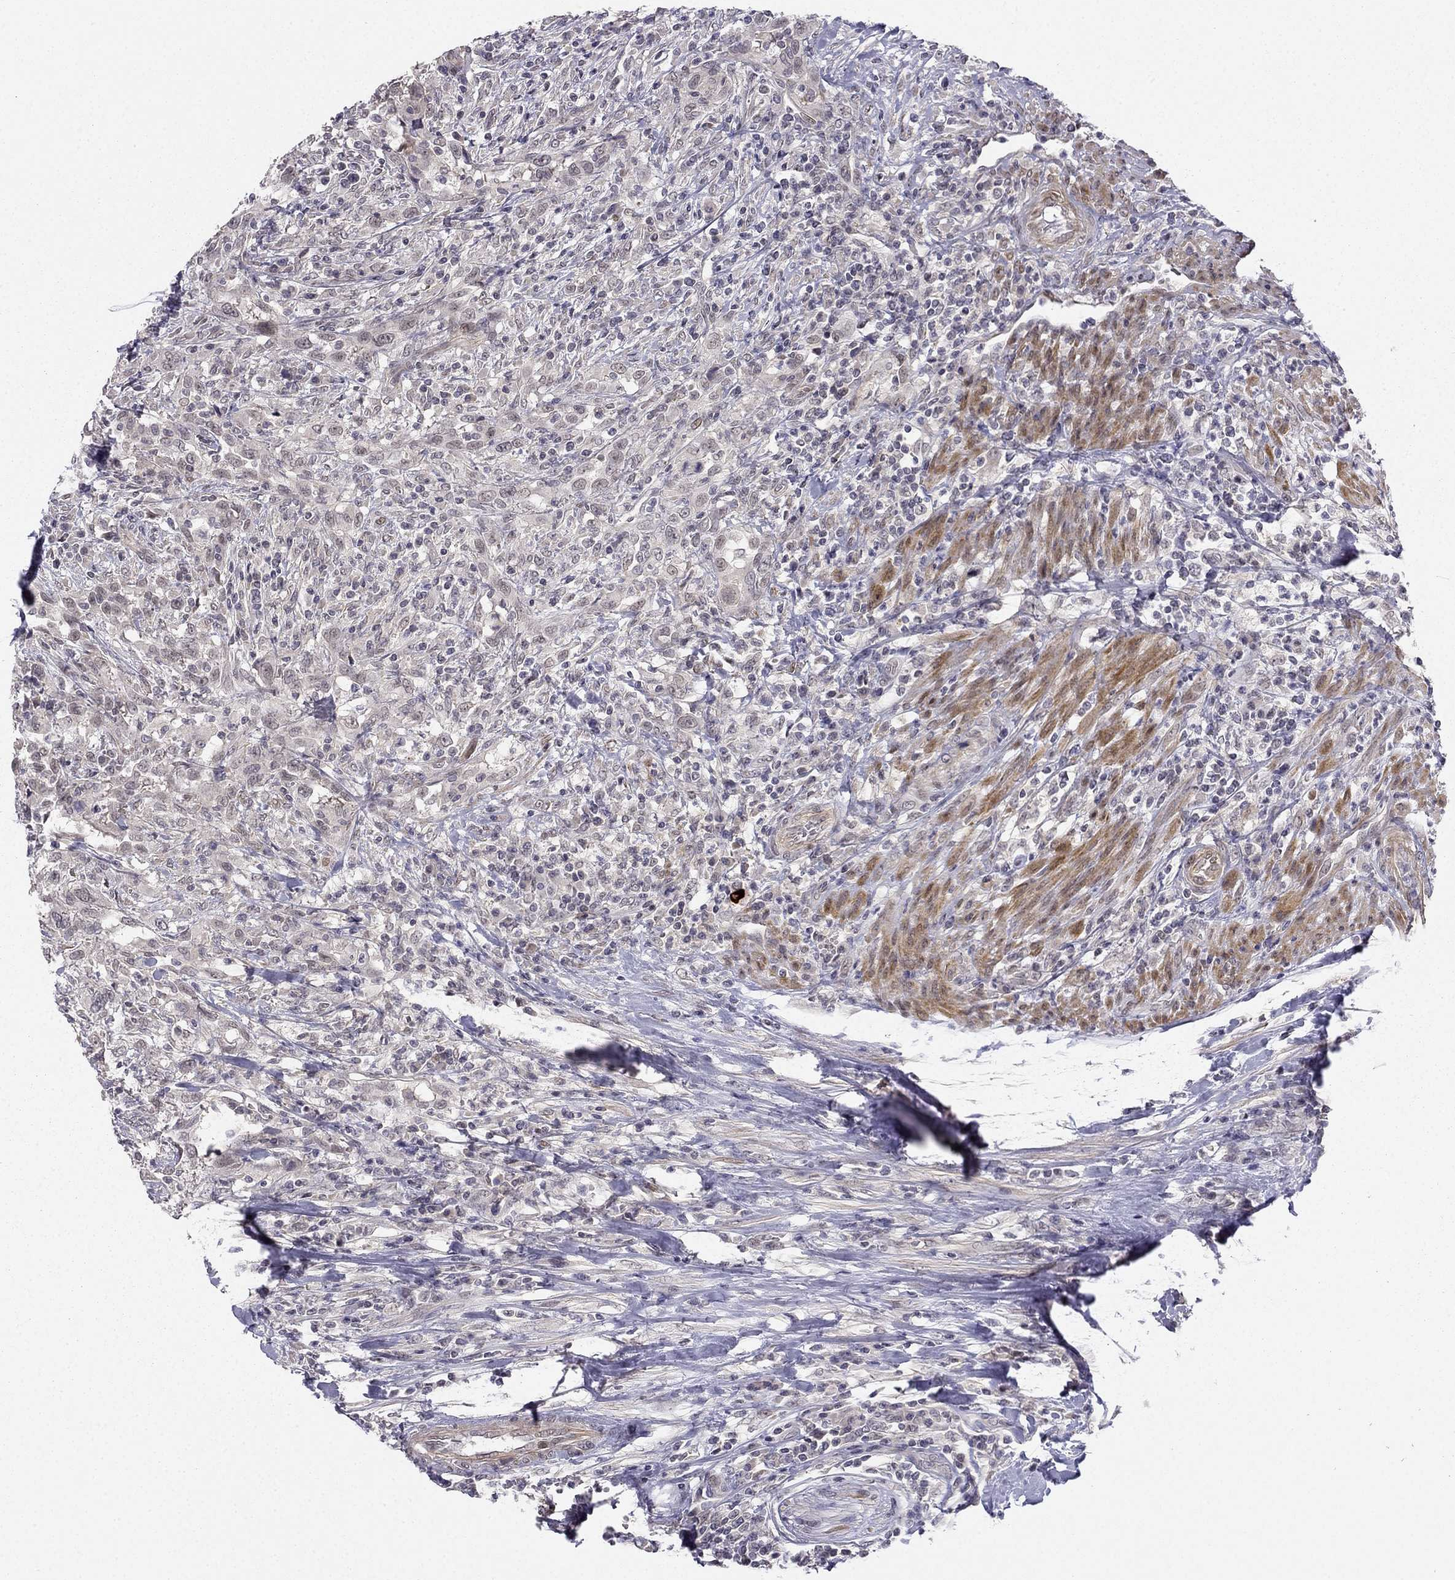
{"staining": {"intensity": "negative", "quantity": "none", "location": "none"}, "tissue": "urothelial cancer", "cell_type": "Tumor cells", "image_type": "cancer", "snomed": [{"axis": "morphology", "description": "Urothelial carcinoma, NOS"}, {"axis": "morphology", "description": "Urothelial carcinoma, High grade"}, {"axis": "topography", "description": "Urinary bladder"}], "caption": "Immunohistochemical staining of urothelial cancer exhibits no significant staining in tumor cells. (DAB immunohistochemistry visualized using brightfield microscopy, high magnification).", "gene": "CHST8", "patient": {"sex": "female", "age": 64}}